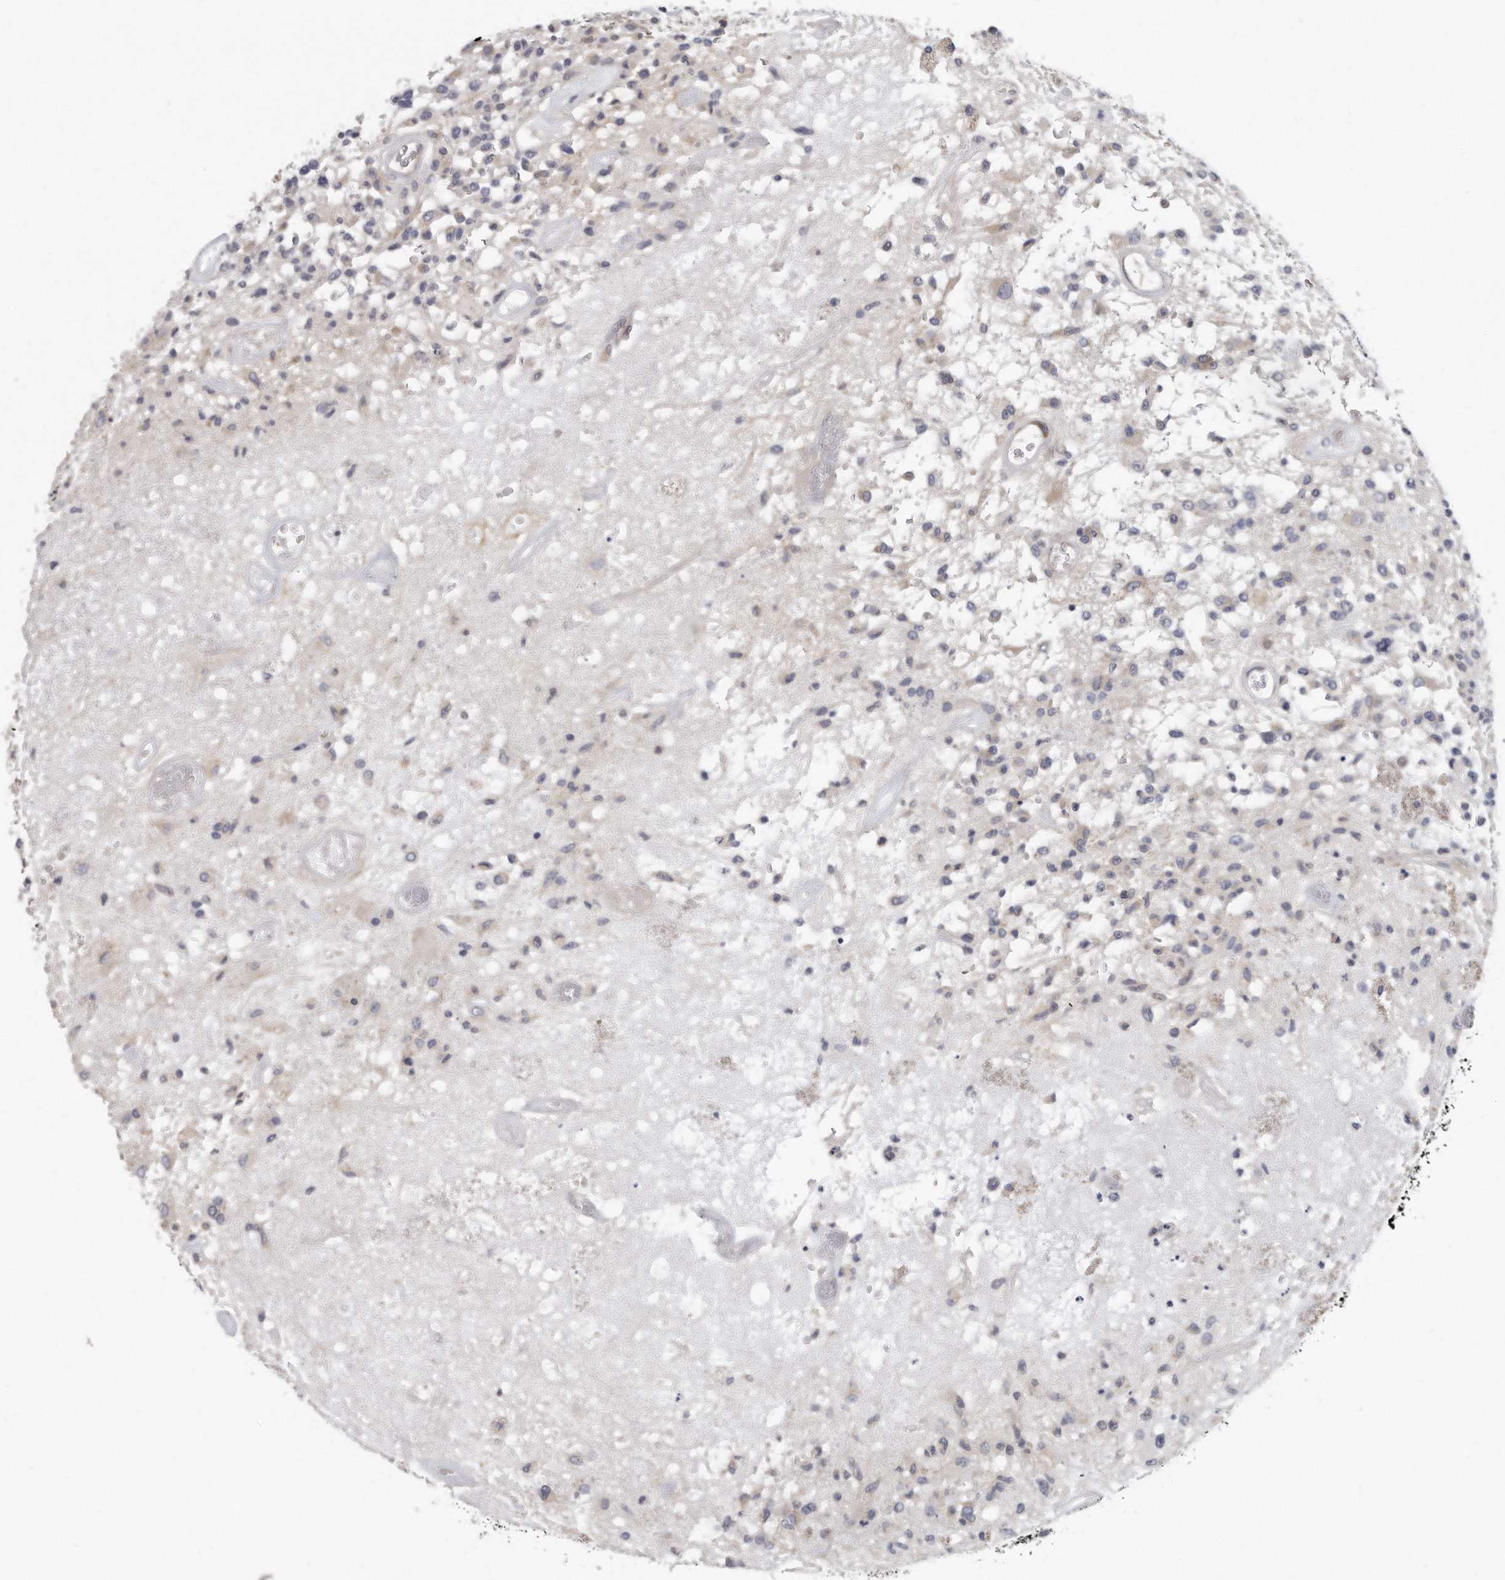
{"staining": {"intensity": "negative", "quantity": "none", "location": "none"}, "tissue": "glioma", "cell_type": "Tumor cells", "image_type": "cancer", "snomed": [{"axis": "morphology", "description": "Glioma, malignant, High grade"}, {"axis": "morphology", "description": "Glioblastoma, NOS"}, {"axis": "topography", "description": "Brain"}], "caption": "This is a micrograph of immunohistochemistry (IHC) staining of high-grade glioma (malignant), which shows no staining in tumor cells.", "gene": "PLEKHA6", "patient": {"sex": "male", "age": 60}}